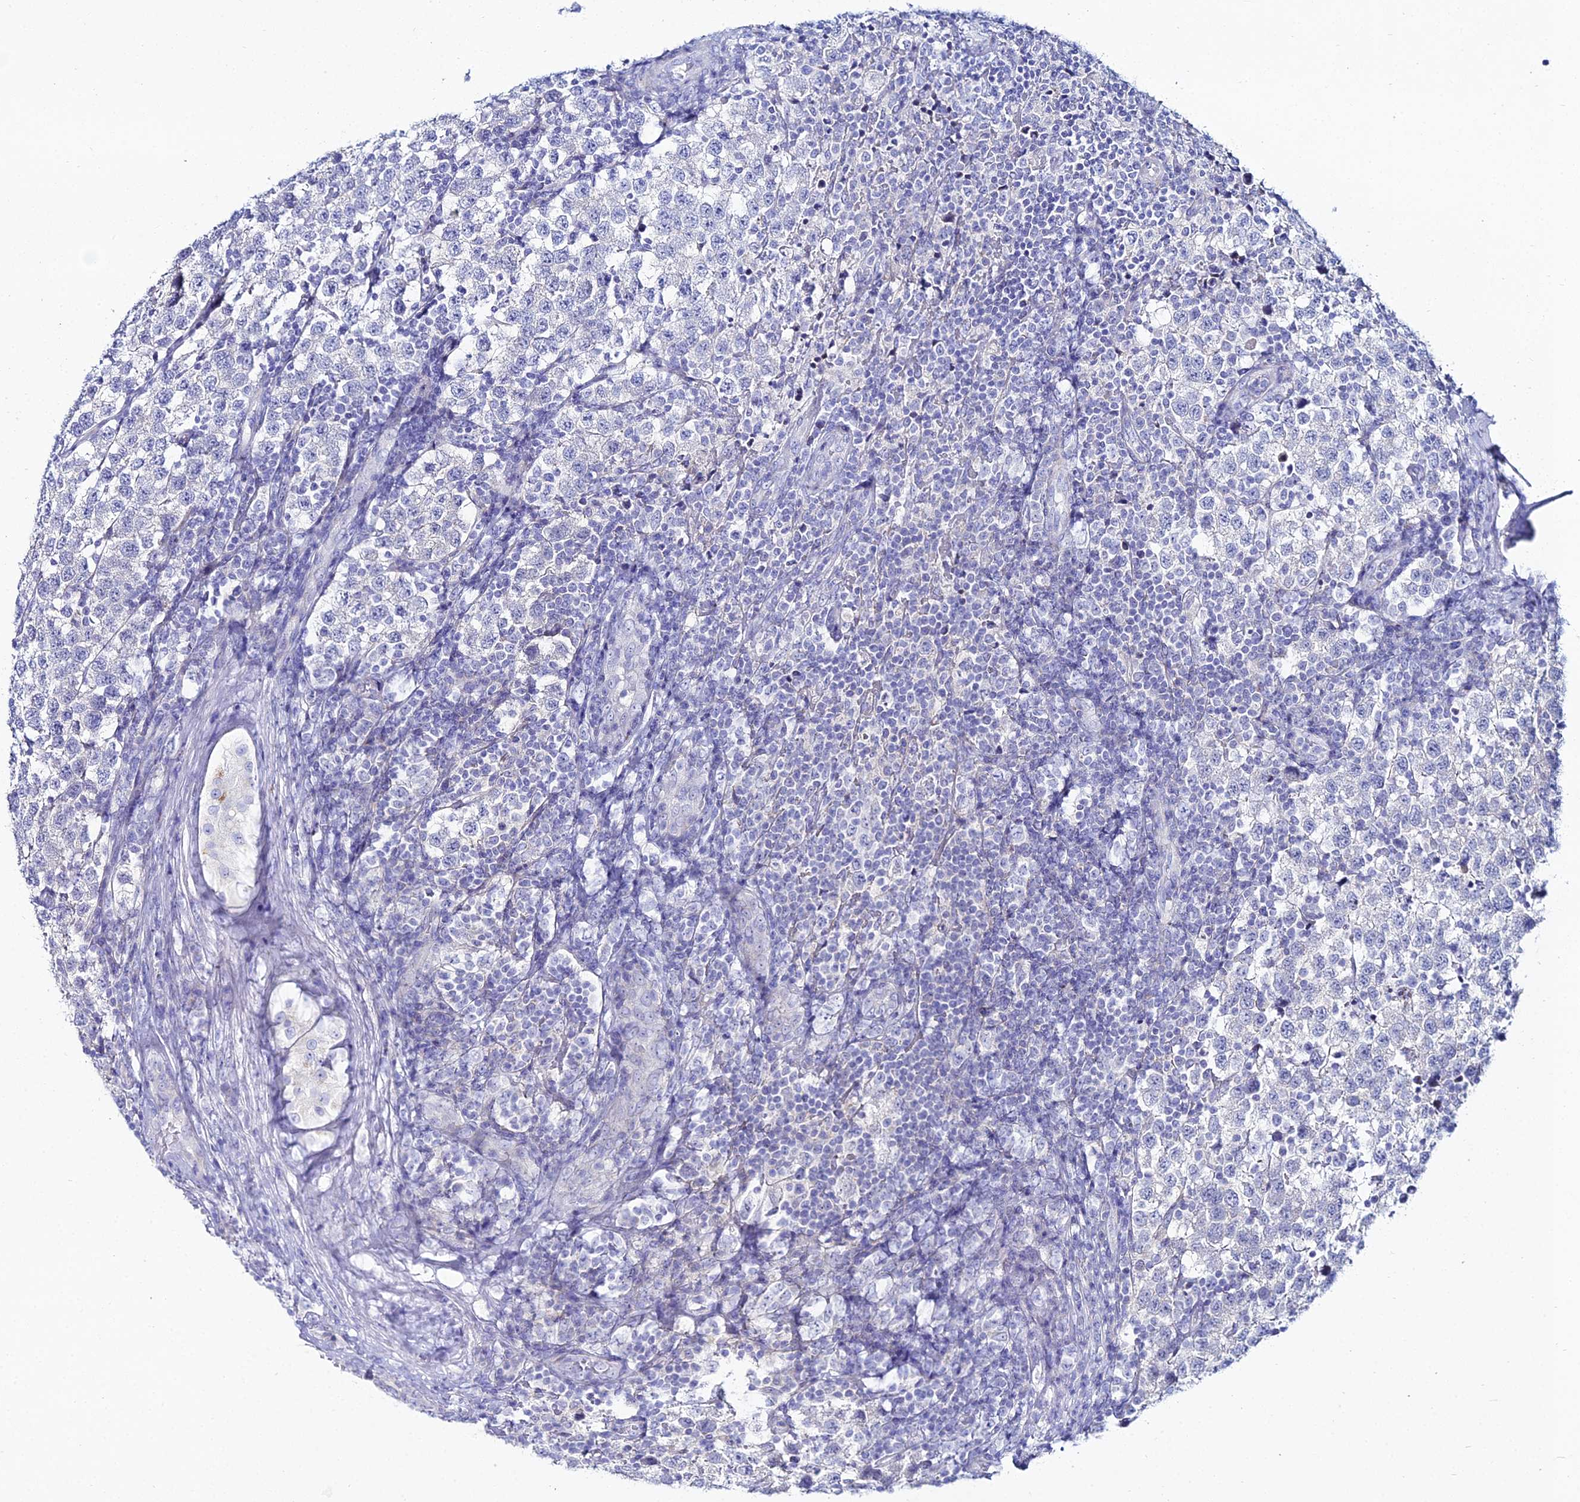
{"staining": {"intensity": "negative", "quantity": "none", "location": "none"}, "tissue": "testis cancer", "cell_type": "Tumor cells", "image_type": "cancer", "snomed": [{"axis": "morphology", "description": "Seminoma, NOS"}, {"axis": "topography", "description": "Testis"}], "caption": "This is an immunohistochemistry (IHC) histopathology image of human seminoma (testis). There is no staining in tumor cells.", "gene": "DHX34", "patient": {"sex": "male", "age": 34}}